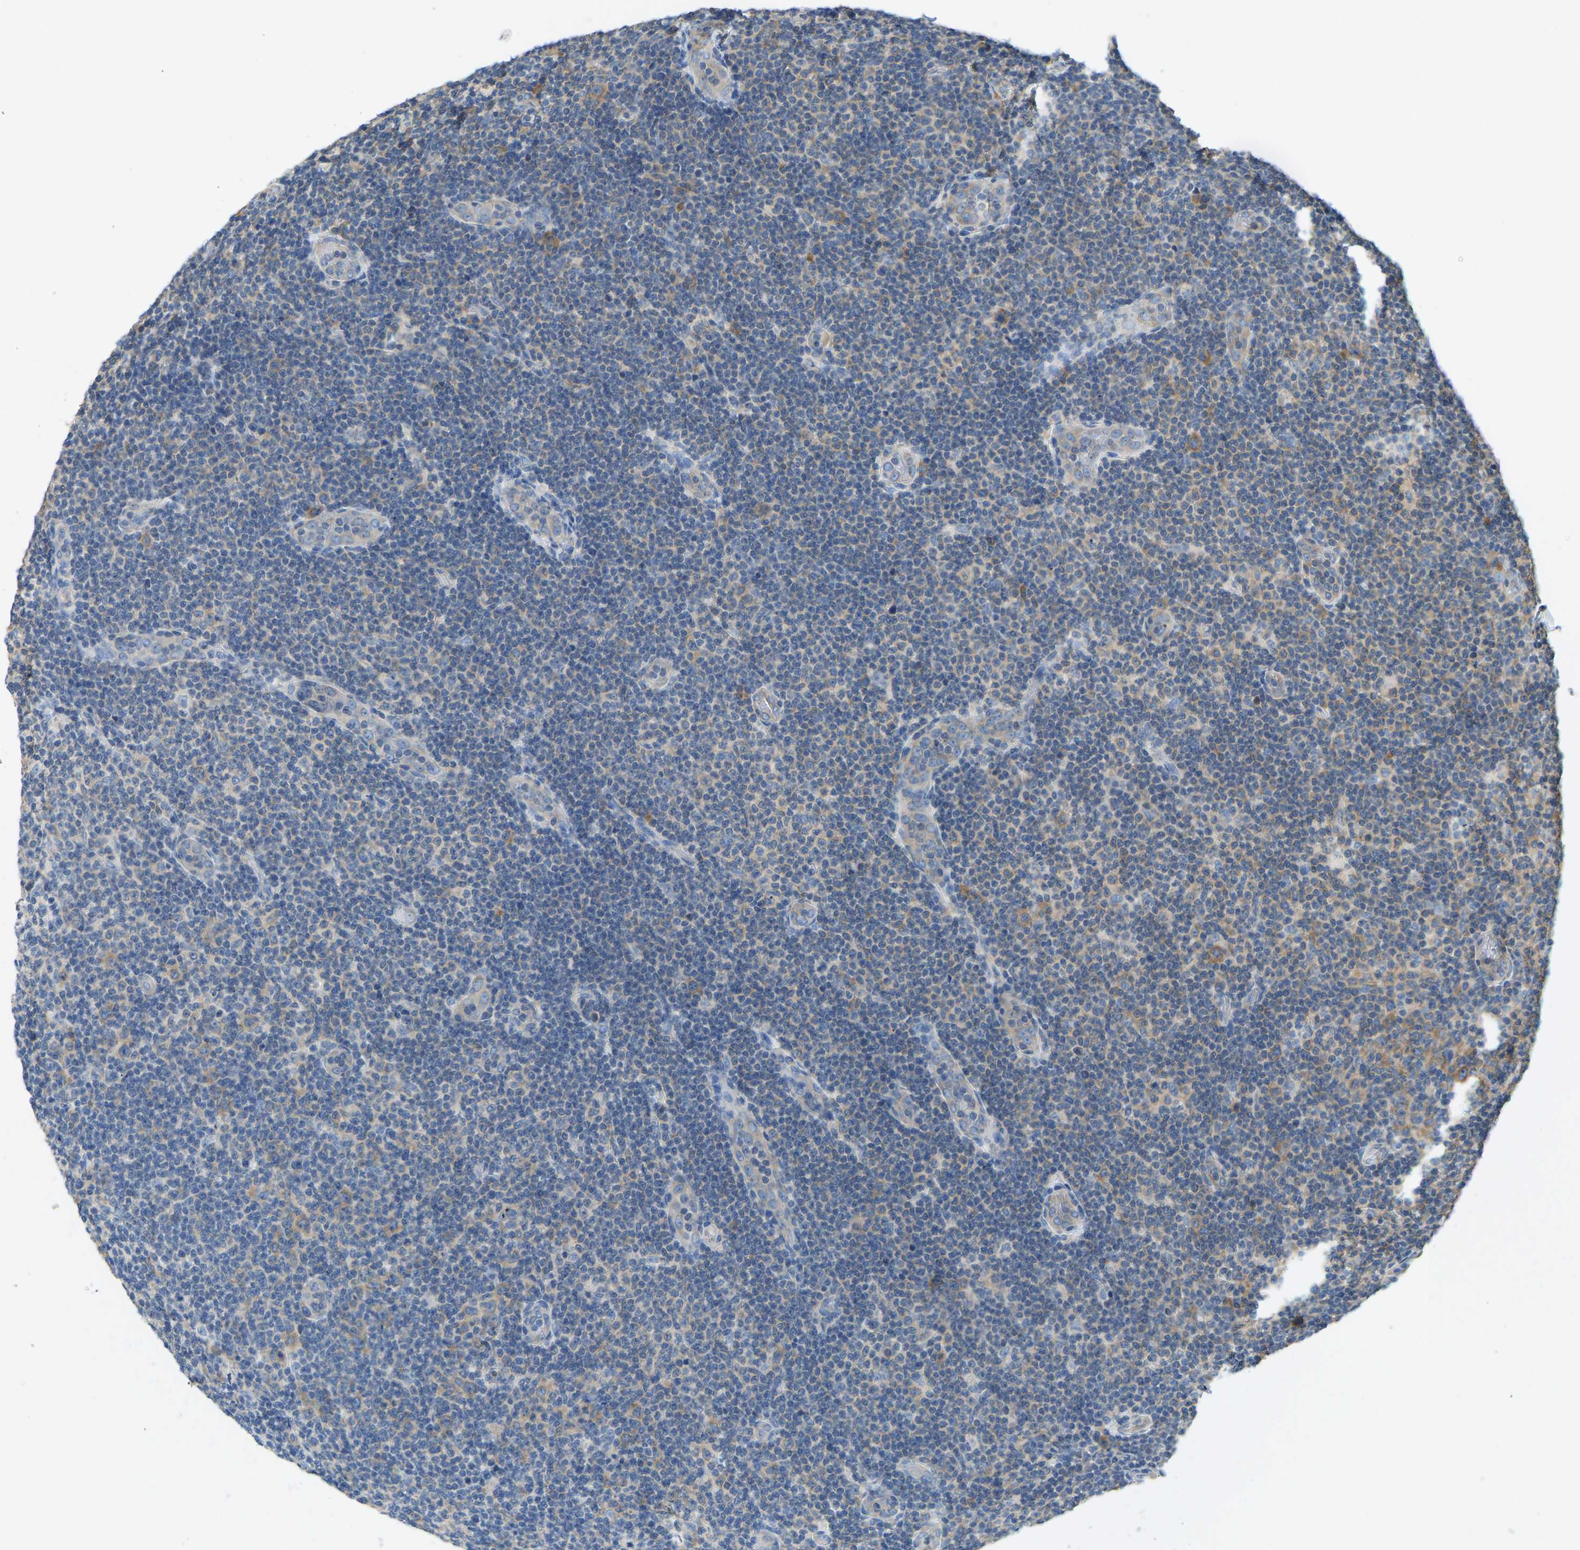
{"staining": {"intensity": "moderate", "quantity": "<25%", "location": "cytoplasmic/membranous"}, "tissue": "lymphoma", "cell_type": "Tumor cells", "image_type": "cancer", "snomed": [{"axis": "morphology", "description": "Malignant lymphoma, non-Hodgkin's type, Low grade"}, {"axis": "topography", "description": "Lymph node"}], "caption": "Brown immunohistochemical staining in human lymphoma shows moderate cytoplasmic/membranous staining in approximately <25% of tumor cells. Ihc stains the protein in brown and the nuclei are stained blue.", "gene": "RPS6KB2", "patient": {"sex": "male", "age": 83}}